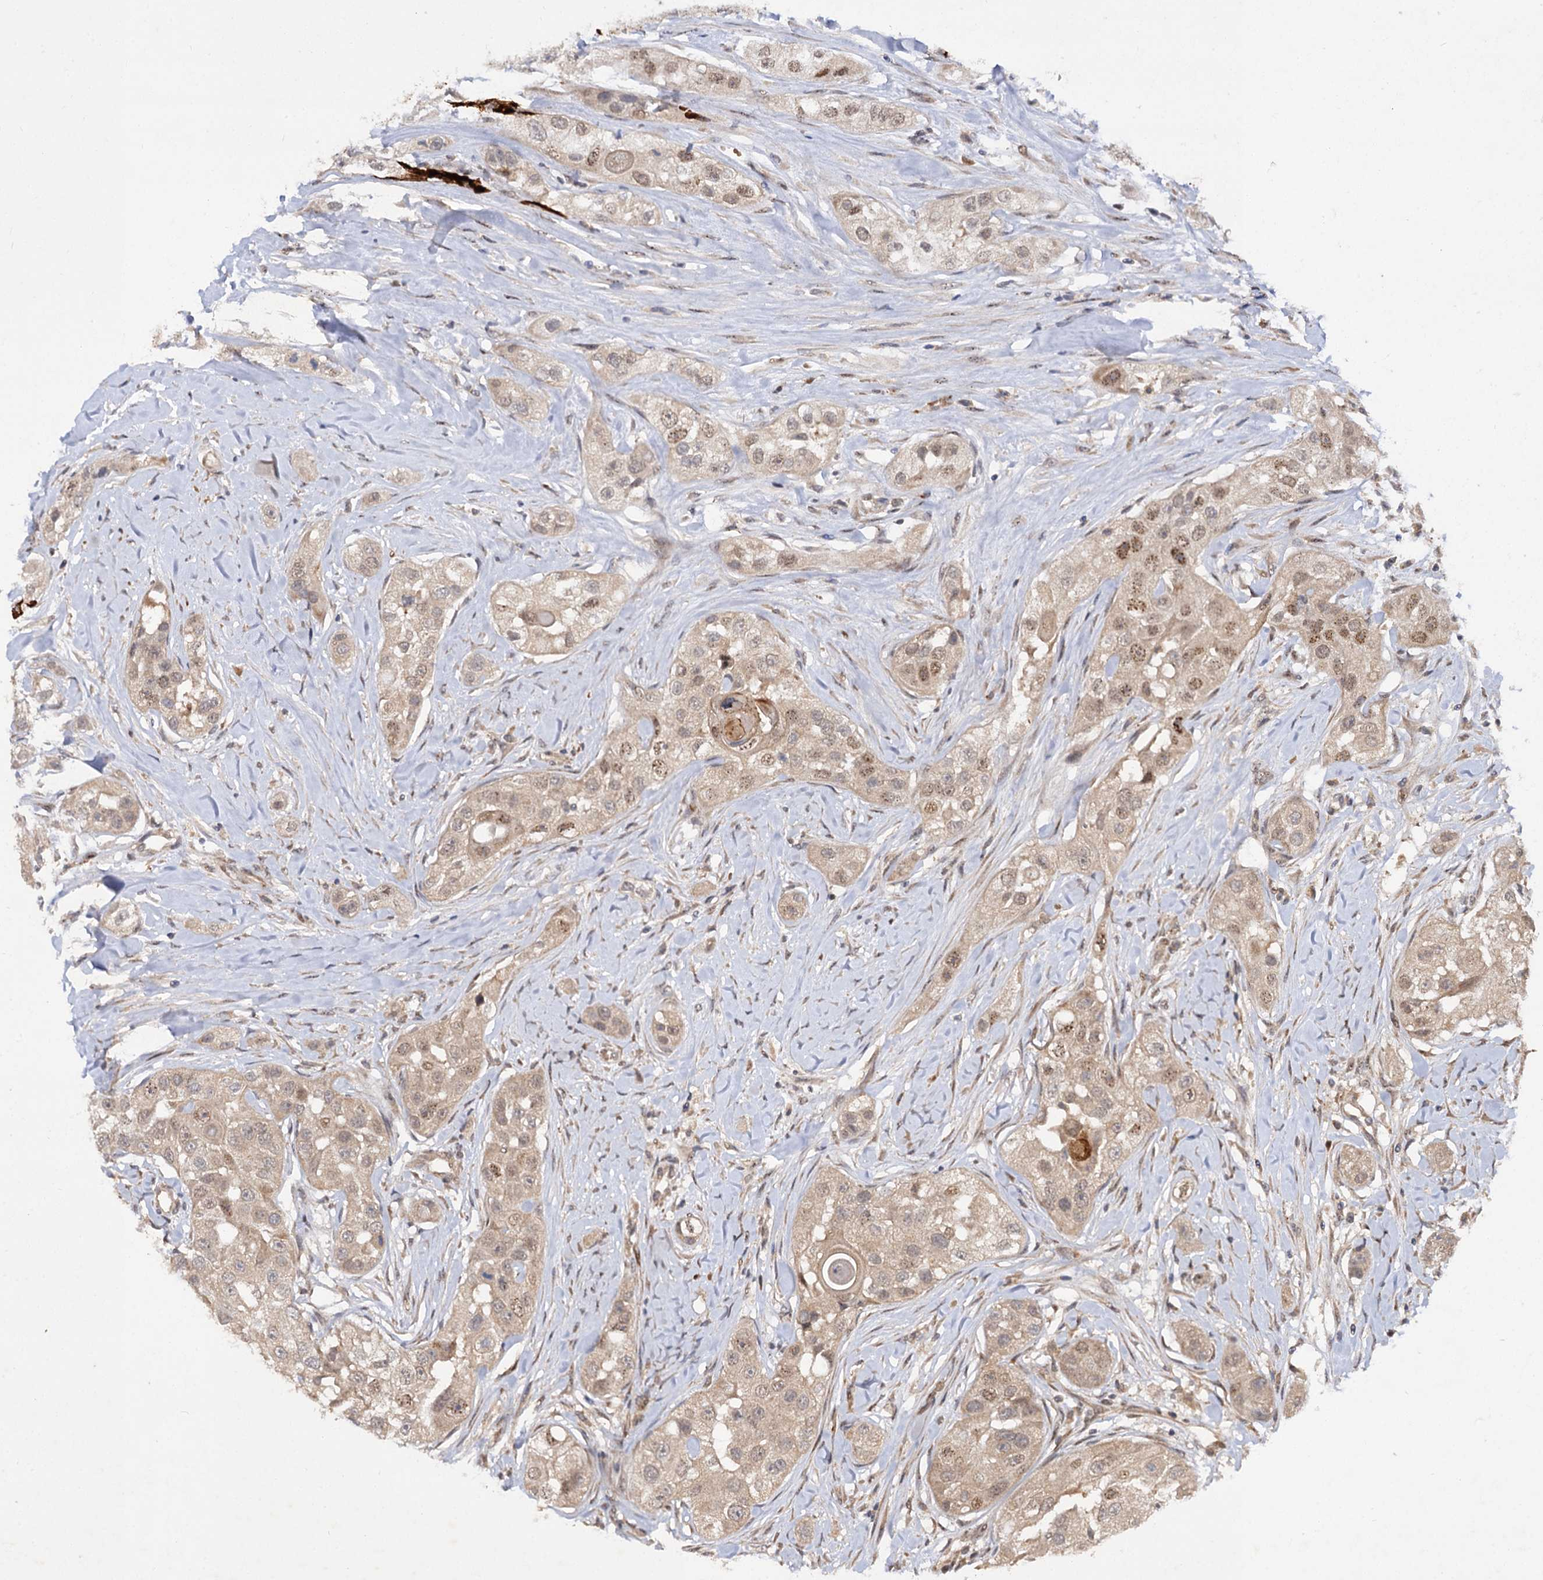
{"staining": {"intensity": "moderate", "quantity": "25%-75%", "location": "cytoplasmic/membranous,nuclear"}, "tissue": "head and neck cancer", "cell_type": "Tumor cells", "image_type": "cancer", "snomed": [{"axis": "morphology", "description": "Normal tissue, NOS"}, {"axis": "morphology", "description": "Squamous cell carcinoma, NOS"}, {"axis": "topography", "description": "Skeletal muscle"}, {"axis": "topography", "description": "Head-Neck"}], "caption": "Squamous cell carcinoma (head and neck) tissue shows moderate cytoplasmic/membranous and nuclear expression in about 25%-75% of tumor cells, visualized by immunohistochemistry.", "gene": "FBXW8", "patient": {"sex": "male", "age": 51}}